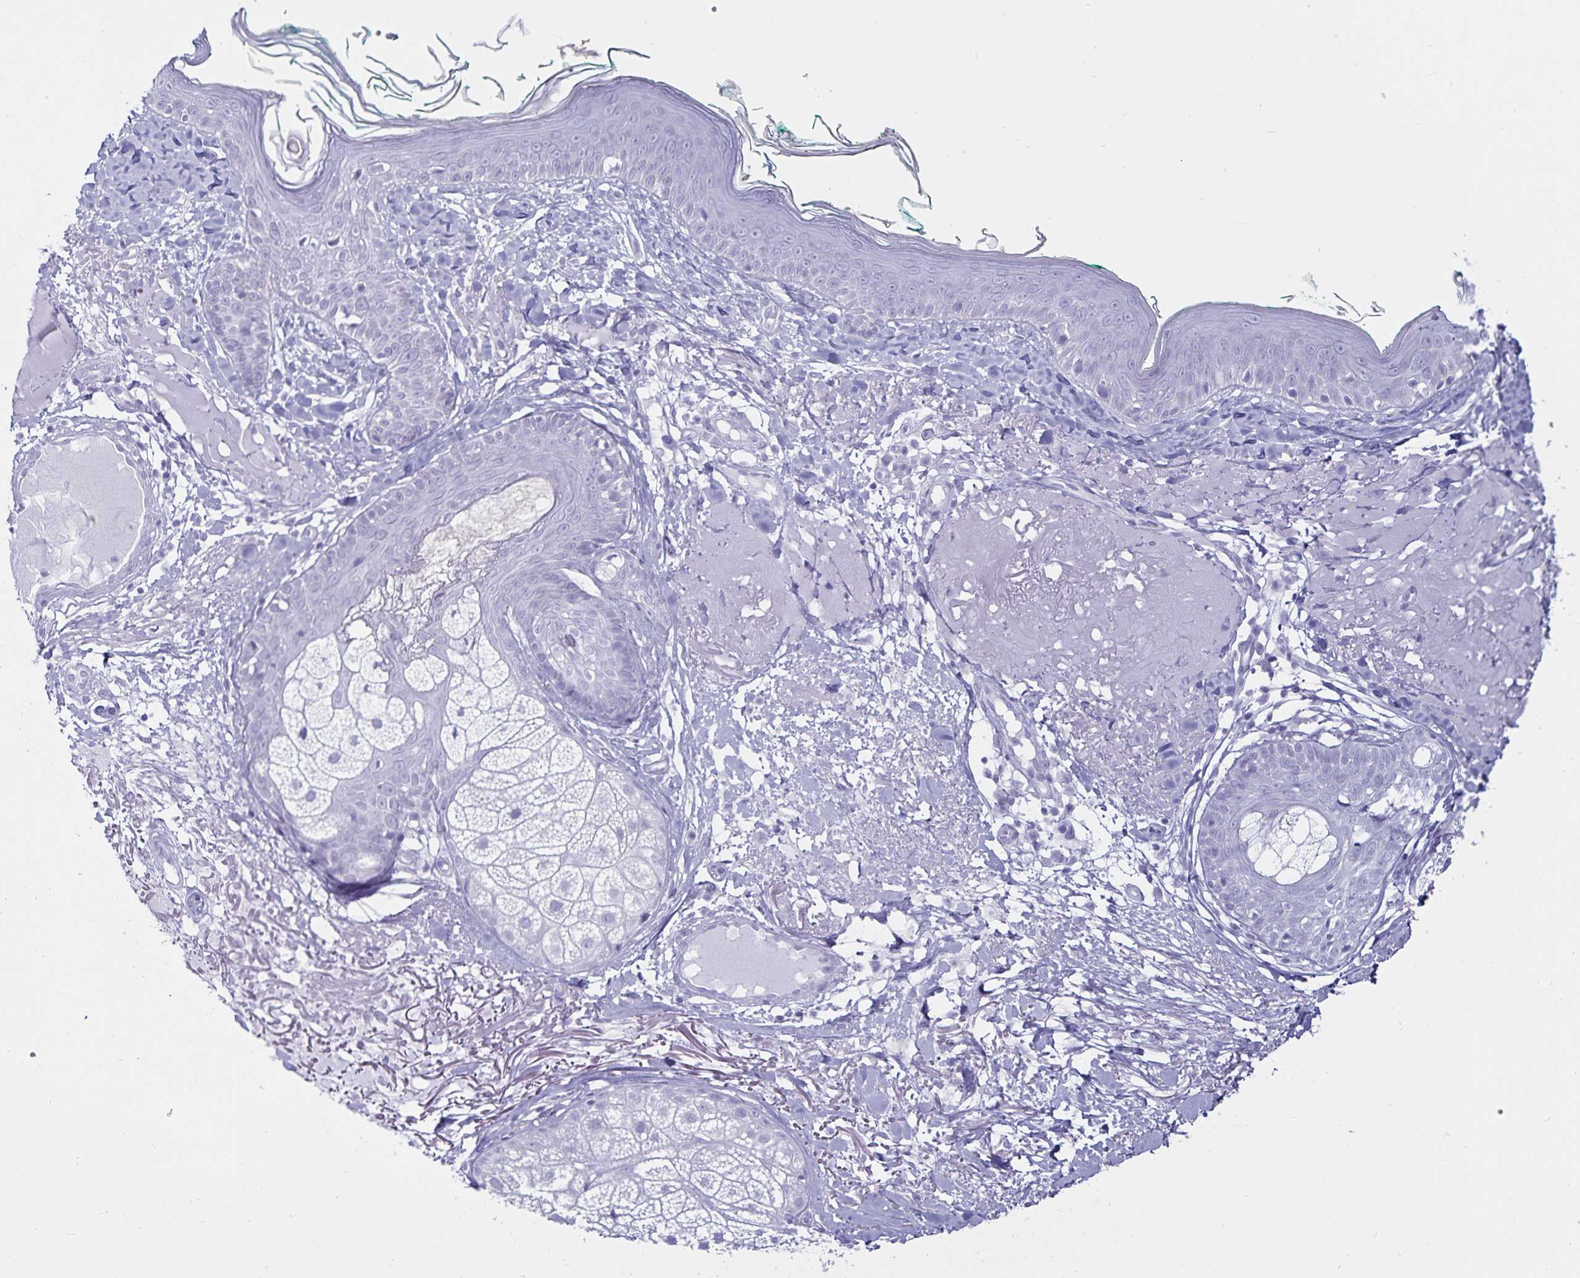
{"staining": {"intensity": "negative", "quantity": "none", "location": "none"}, "tissue": "skin", "cell_type": "Fibroblasts", "image_type": "normal", "snomed": [{"axis": "morphology", "description": "Normal tissue, NOS"}, {"axis": "topography", "description": "Skin"}], "caption": "The micrograph exhibits no significant positivity in fibroblasts of skin. Brightfield microscopy of immunohistochemistry stained with DAB (brown) and hematoxylin (blue), captured at high magnification.", "gene": "DEFA6", "patient": {"sex": "male", "age": 73}}